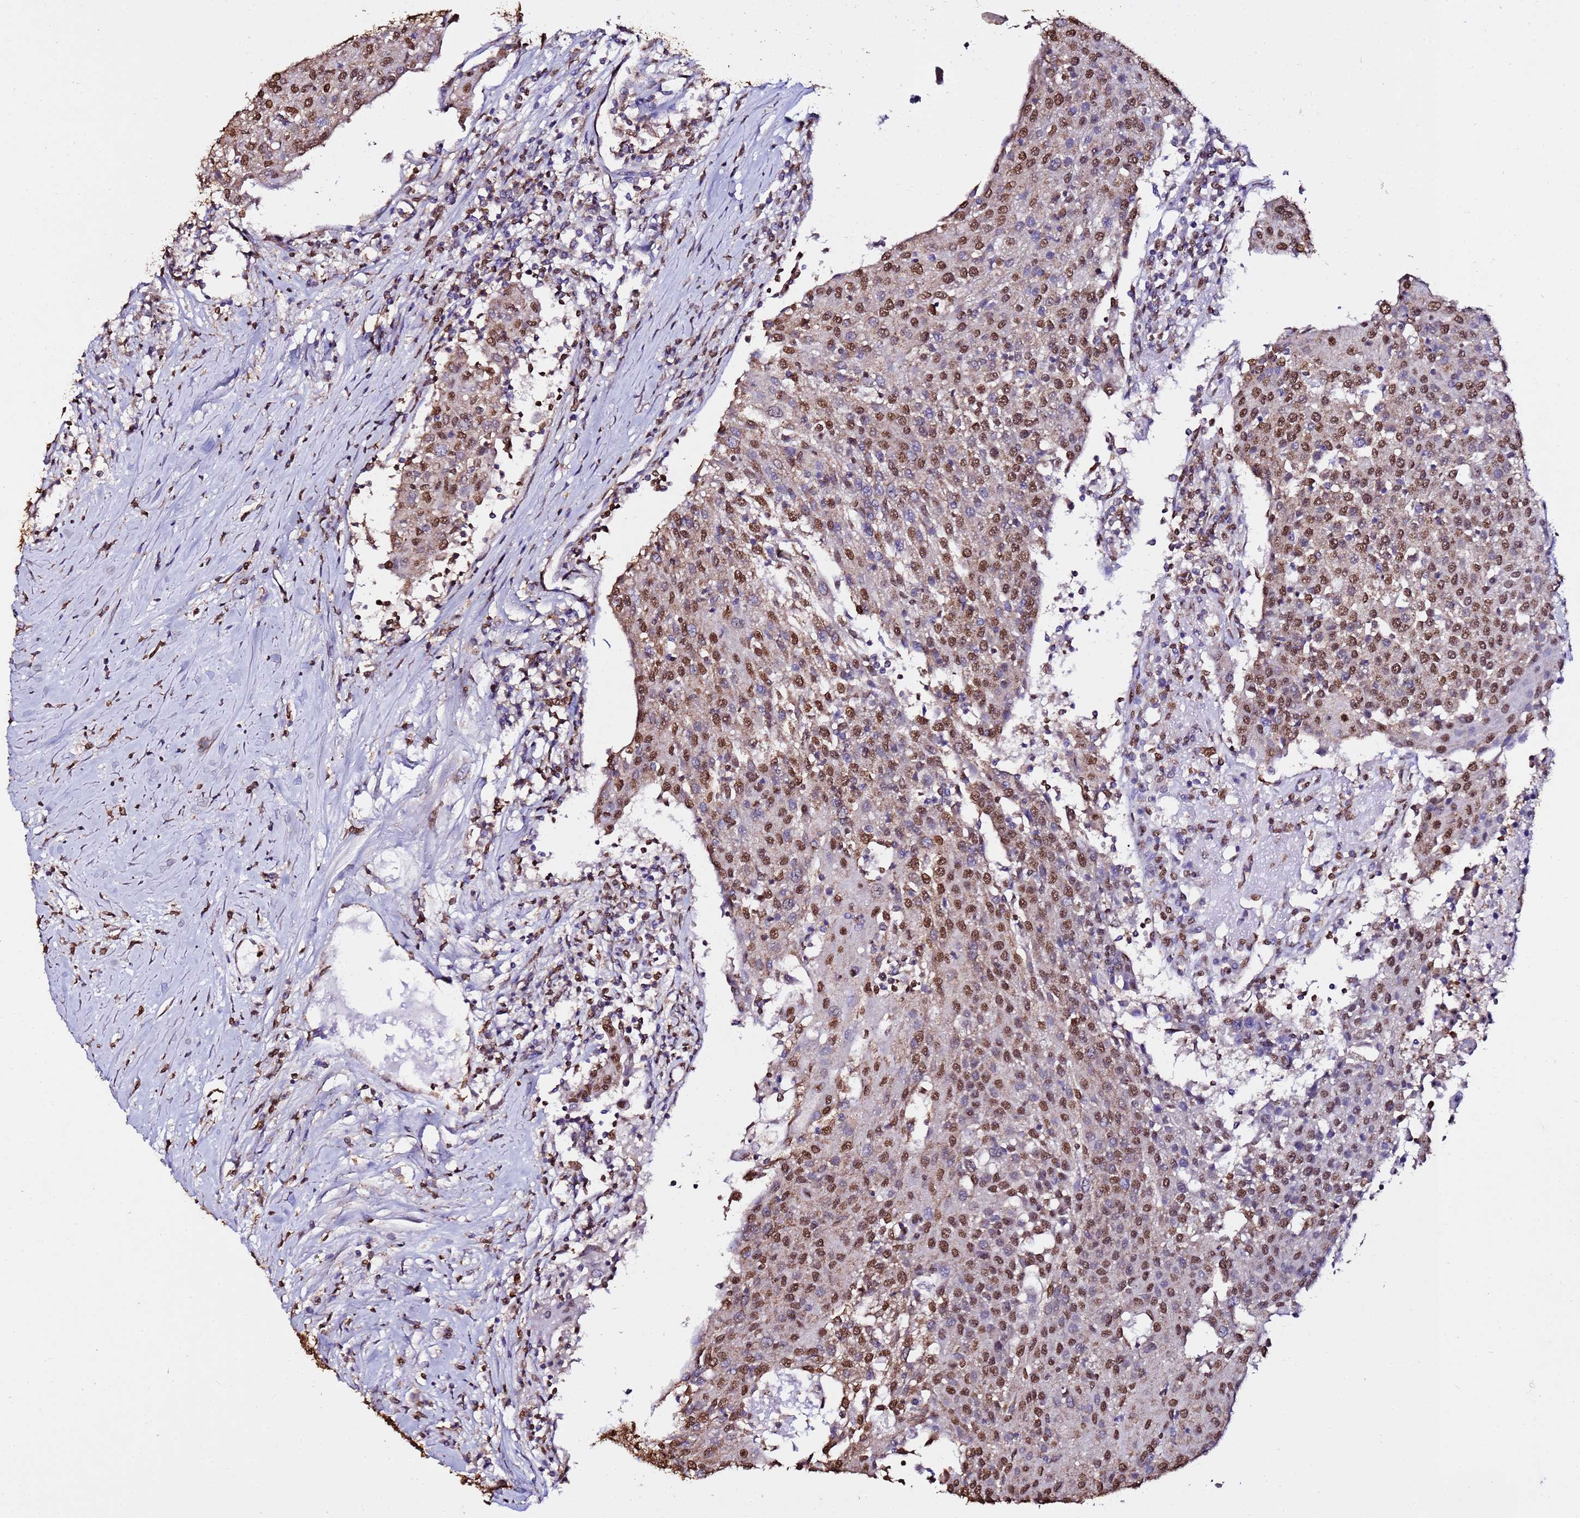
{"staining": {"intensity": "moderate", "quantity": ">75%", "location": "nuclear"}, "tissue": "urothelial cancer", "cell_type": "Tumor cells", "image_type": "cancer", "snomed": [{"axis": "morphology", "description": "Urothelial carcinoma, High grade"}, {"axis": "topography", "description": "Urinary bladder"}], "caption": "Protein positivity by immunohistochemistry (IHC) exhibits moderate nuclear expression in about >75% of tumor cells in high-grade urothelial carcinoma.", "gene": "TRIP6", "patient": {"sex": "female", "age": 85}}